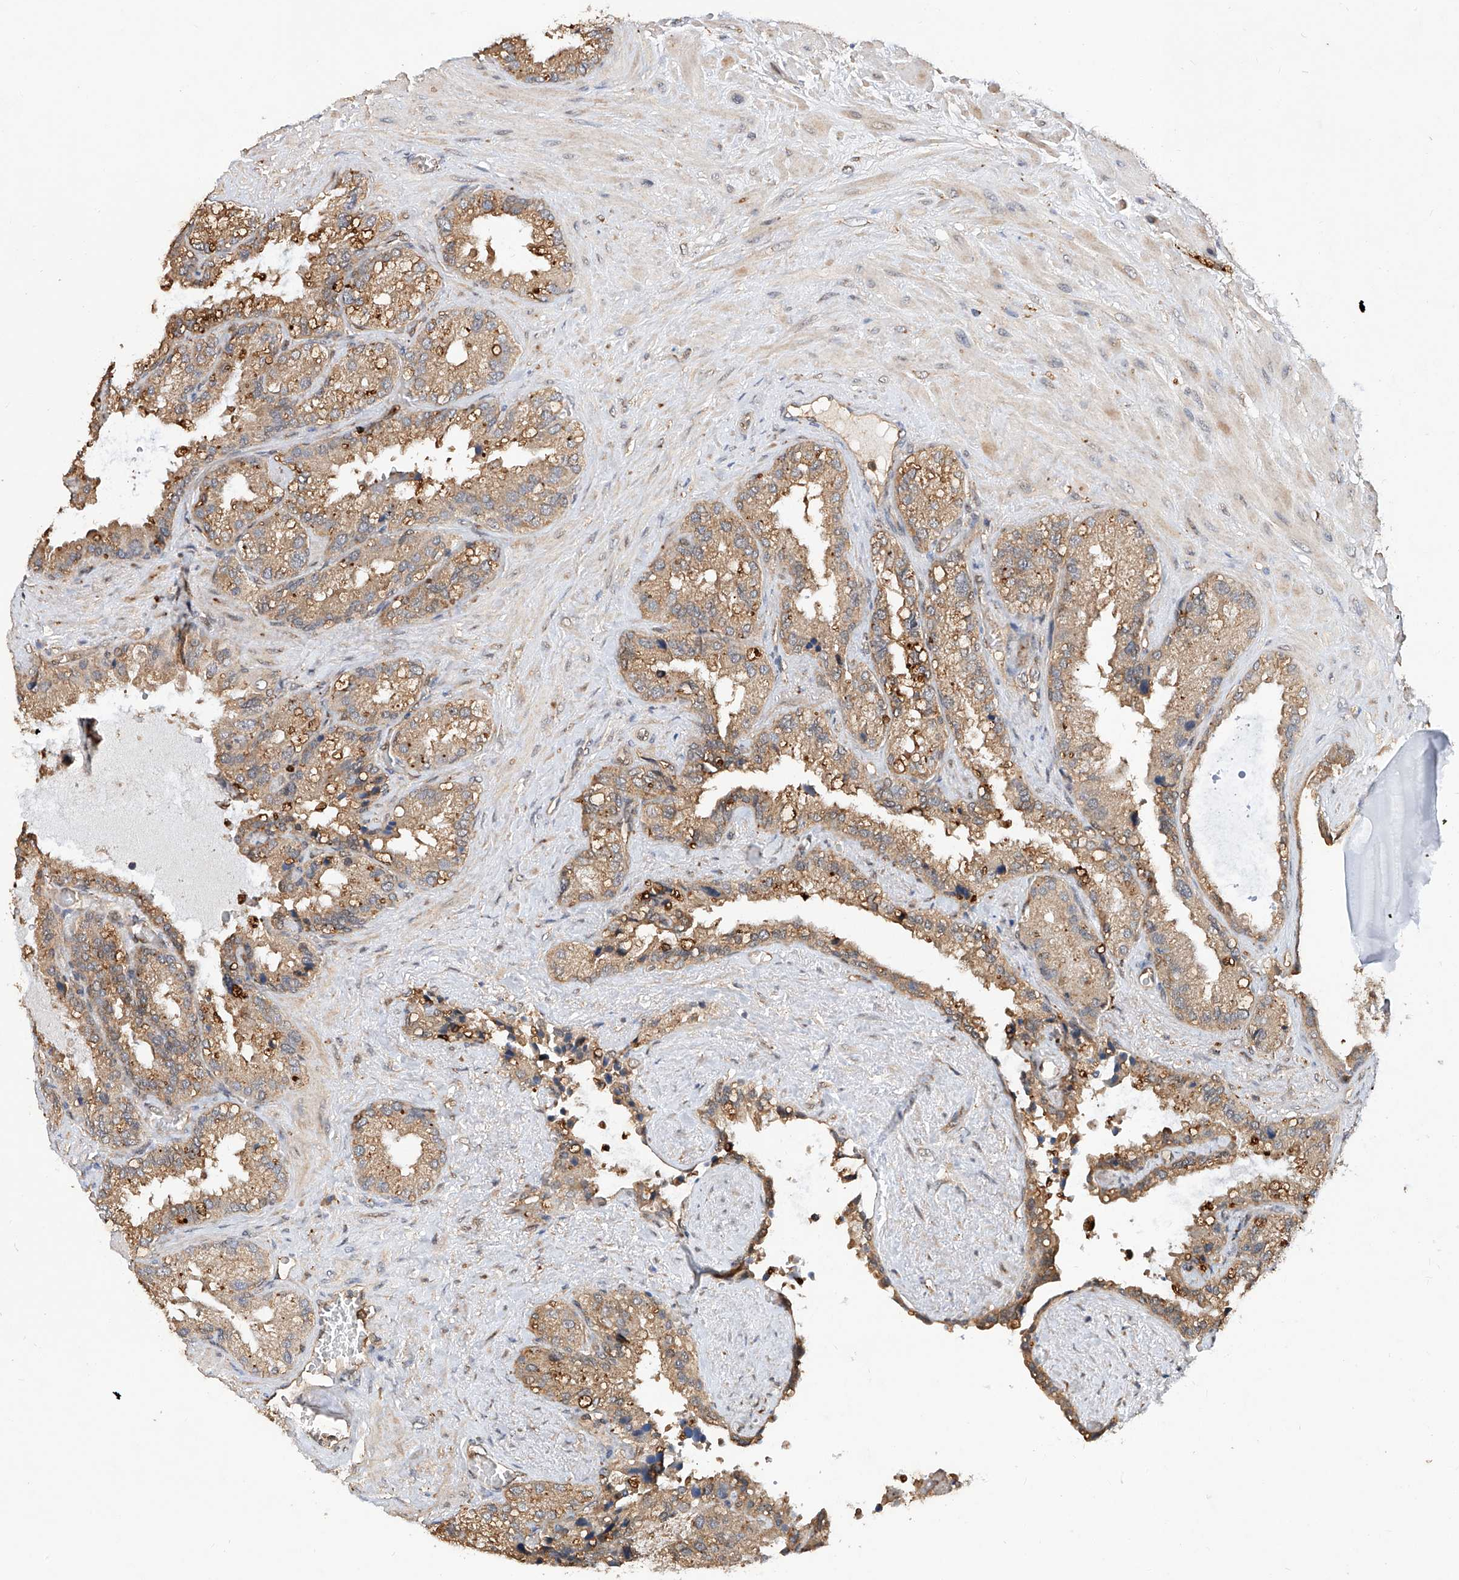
{"staining": {"intensity": "moderate", "quantity": ">75%", "location": "cytoplasmic/membranous"}, "tissue": "seminal vesicle", "cell_type": "Glandular cells", "image_type": "normal", "snomed": [{"axis": "morphology", "description": "Normal tissue, NOS"}, {"axis": "topography", "description": "Prostate"}, {"axis": "topography", "description": "Seminal veicle"}], "caption": "Moderate cytoplasmic/membranous staining is appreciated in about >75% of glandular cells in normal seminal vesicle. The staining is performed using DAB brown chromogen to label protein expression. The nuclei are counter-stained blue using hematoxylin.", "gene": "RILPL2", "patient": {"sex": "male", "age": 68}}